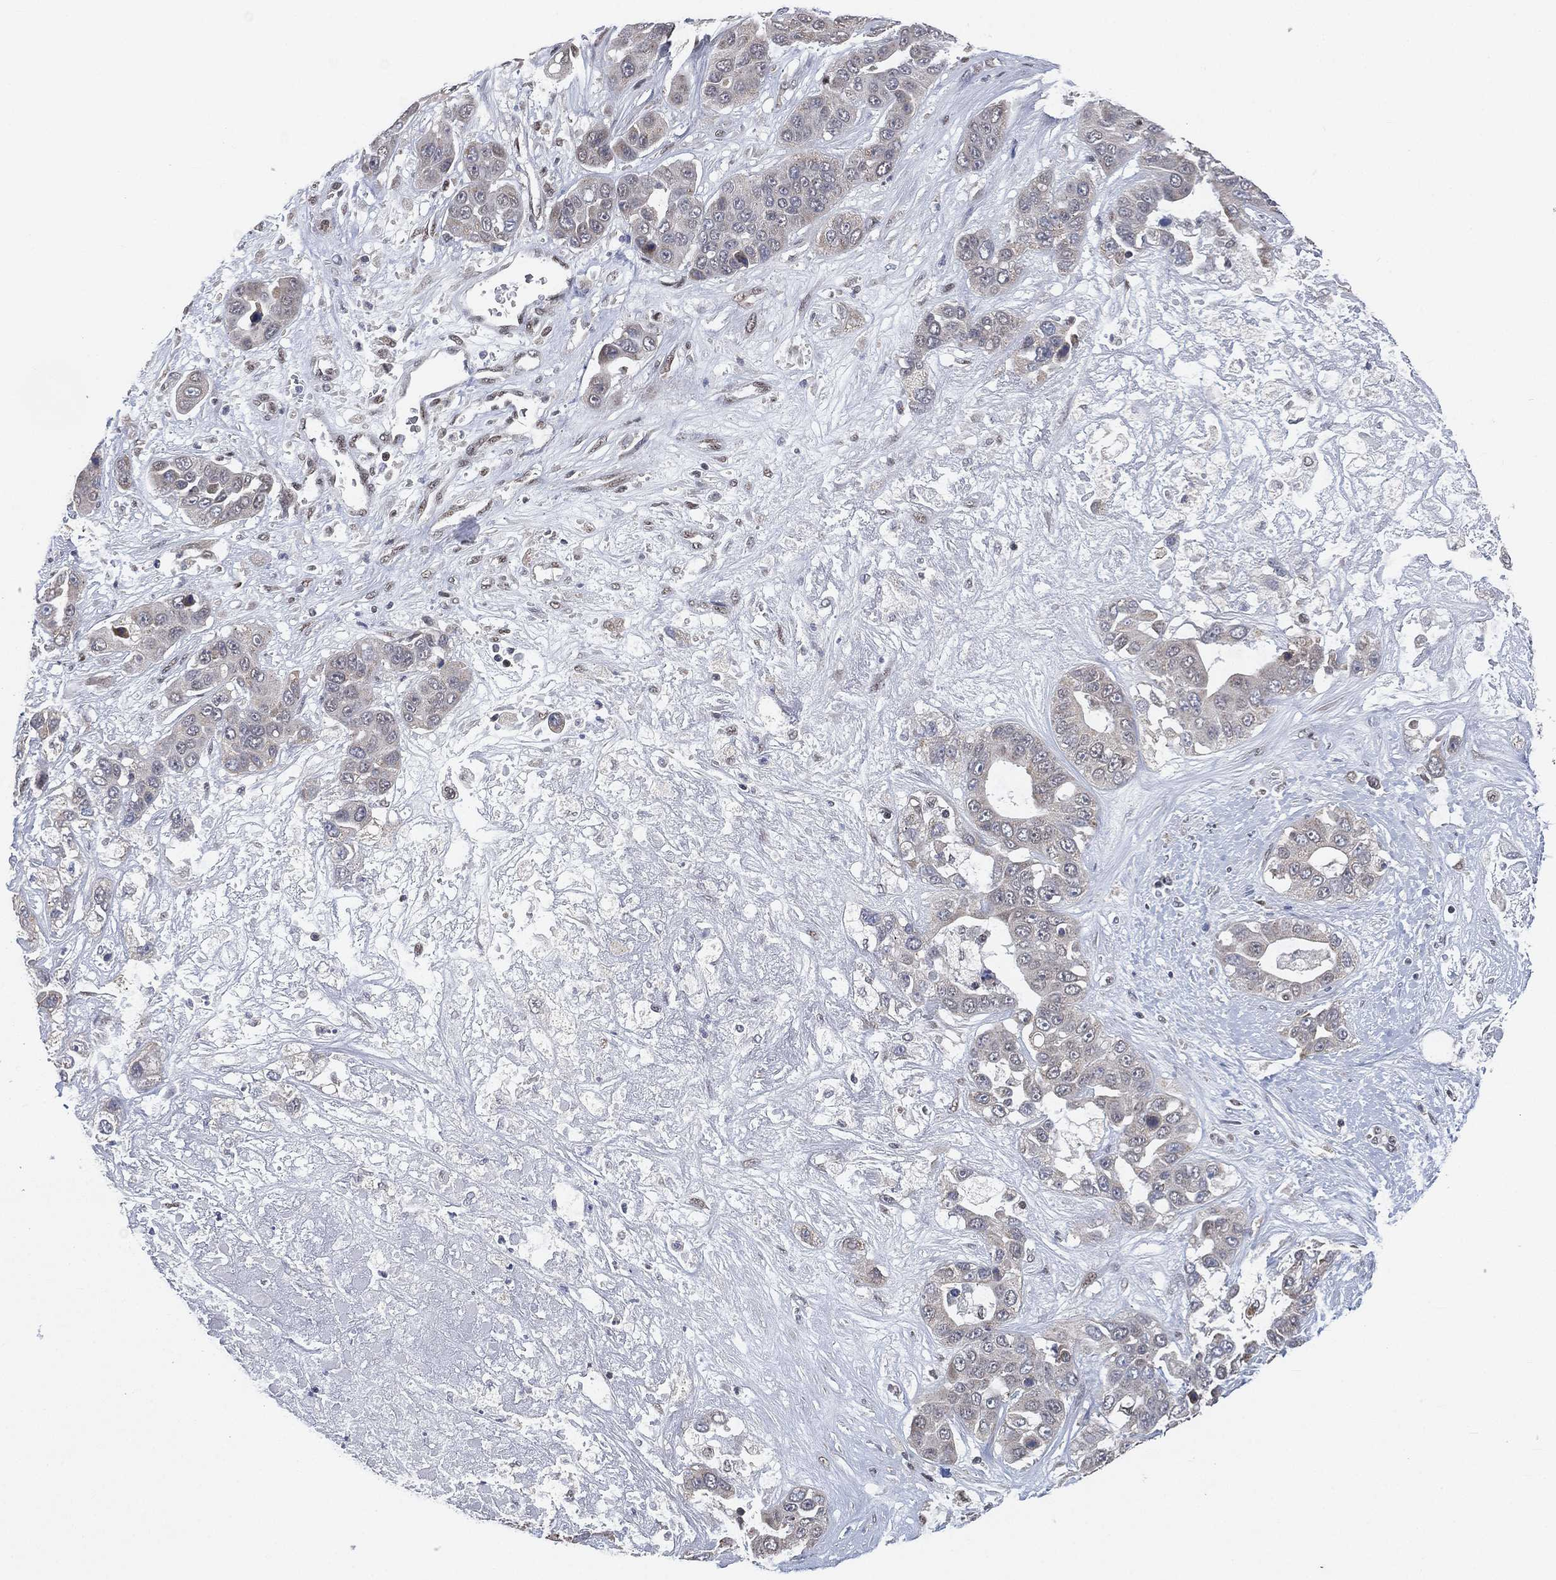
{"staining": {"intensity": "negative", "quantity": "none", "location": "none"}, "tissue": "liver cancer", "cell_type": "Tumor cells", "image_type": "cancer", "snomed": [{"axis": "morphology", "description": "Cholangiocarcinoma"}, {"axis": "topography", "description": "Liver"}], "caption": "Tumor cells are negative for protein expression in human liver cholangiocarcinoma. Brightfield microscopy of IHC stained with DAB (brown) and hematoxylin (blue), captured at high magnification.", "gene": "YLPM1", "patient": {"sex": "female", "age": 52}}